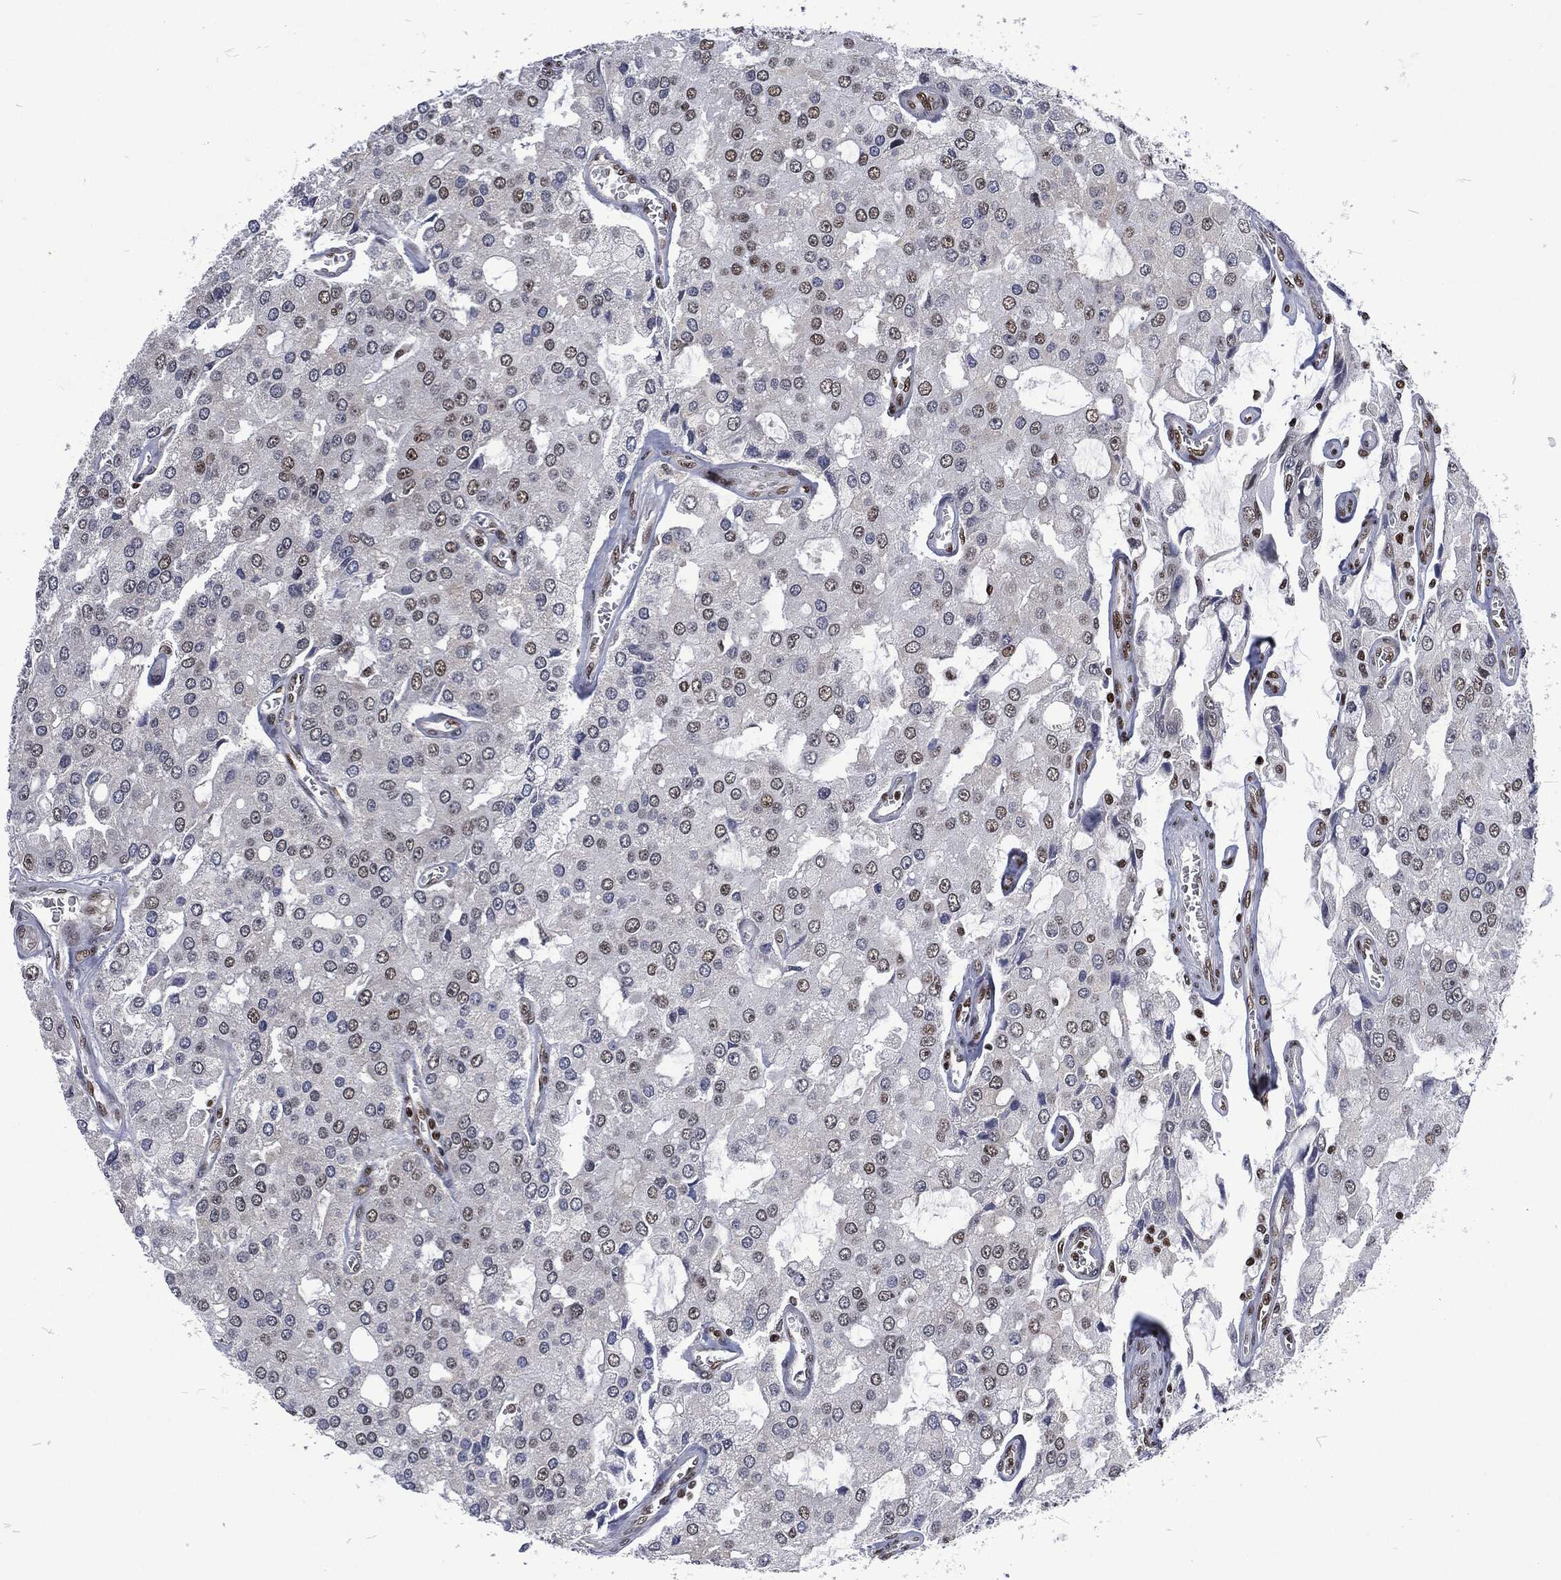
{"staining": {"intensity": "strong", "quantity": "<25%", "location": "nuclear"}, "tissue": "prostate cancer", "cell_type": "Tumor cells", "image_type": "cancer", "snomed": [{"axis": "morphology", "description": "Adenocarcinoma, NOS"}, {"axis": "topography", "description": "Prostate and seminal vesicle, NOS"}, {"axis": "topography", "description": "Prostate"}], "caption": "Protein staining displays strong nuclear positivity in about <25% of tumor cells in adenocarcinoma (prostate).", "gene": "DCPS", "patient": {"sex": "male", "age": 67}}